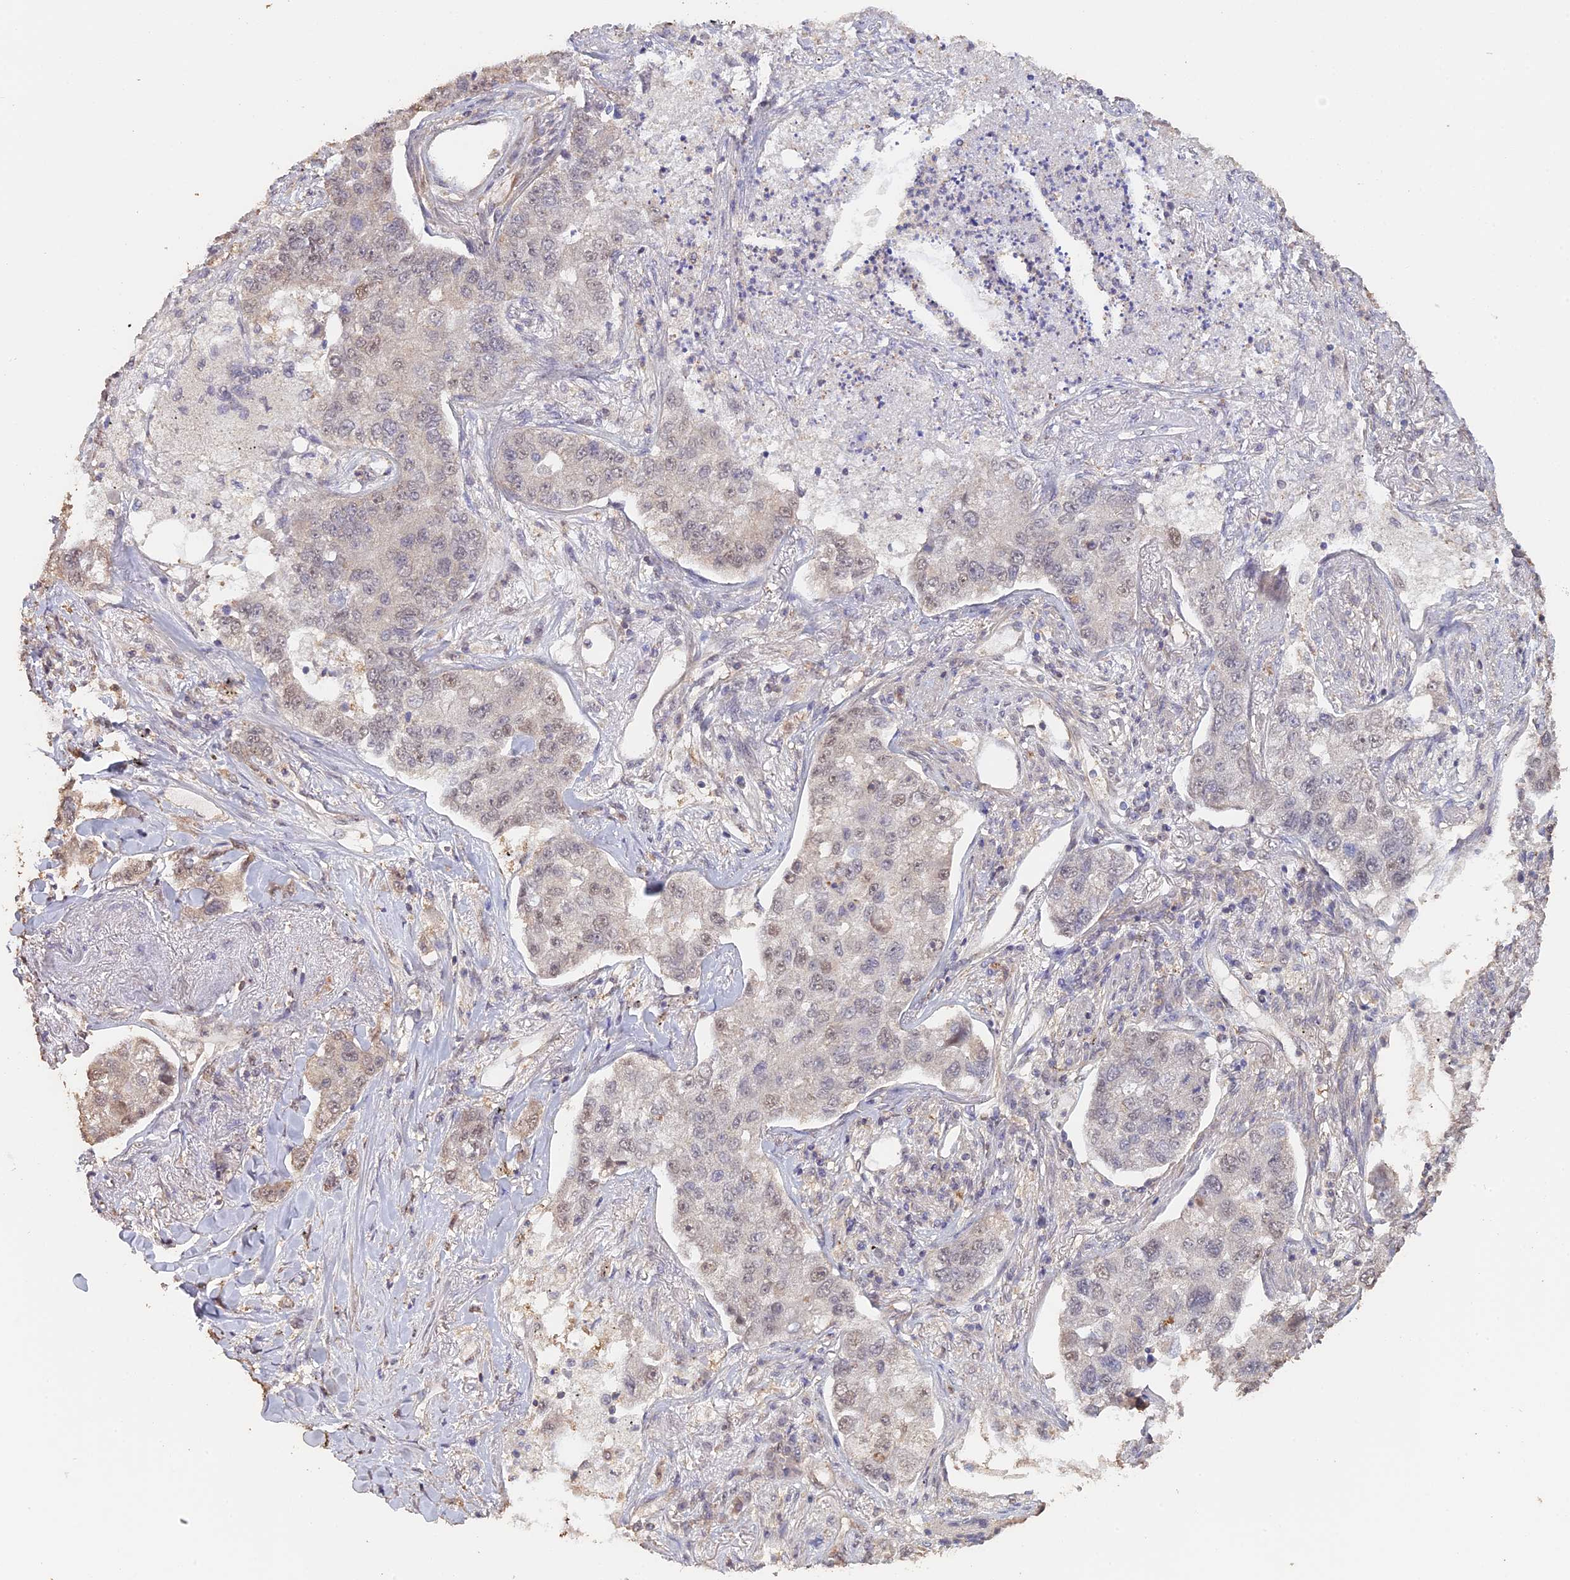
{"staining": {"intensity": "weak", "quantity": "<25%", "location": "nuclear"}, "tissue": "lung cancer", "cell_type": "Tumor cells", "image_type": "cancer", "snomed": [{"axis": "morphology", "description": "Adenocarcinoma, NOS"}, {"axis": "topography", "description": "Lung"}], "caption": "An immunohistochemistry (IHC) photomicrograph of lung adenocarcinoma is shown. There is no staining in tumor cells of lung adenocarcinoma. Nuclei are stained in blue.", "gene": "PSMC6", "patient": {"sex": "male", "age": 49}}